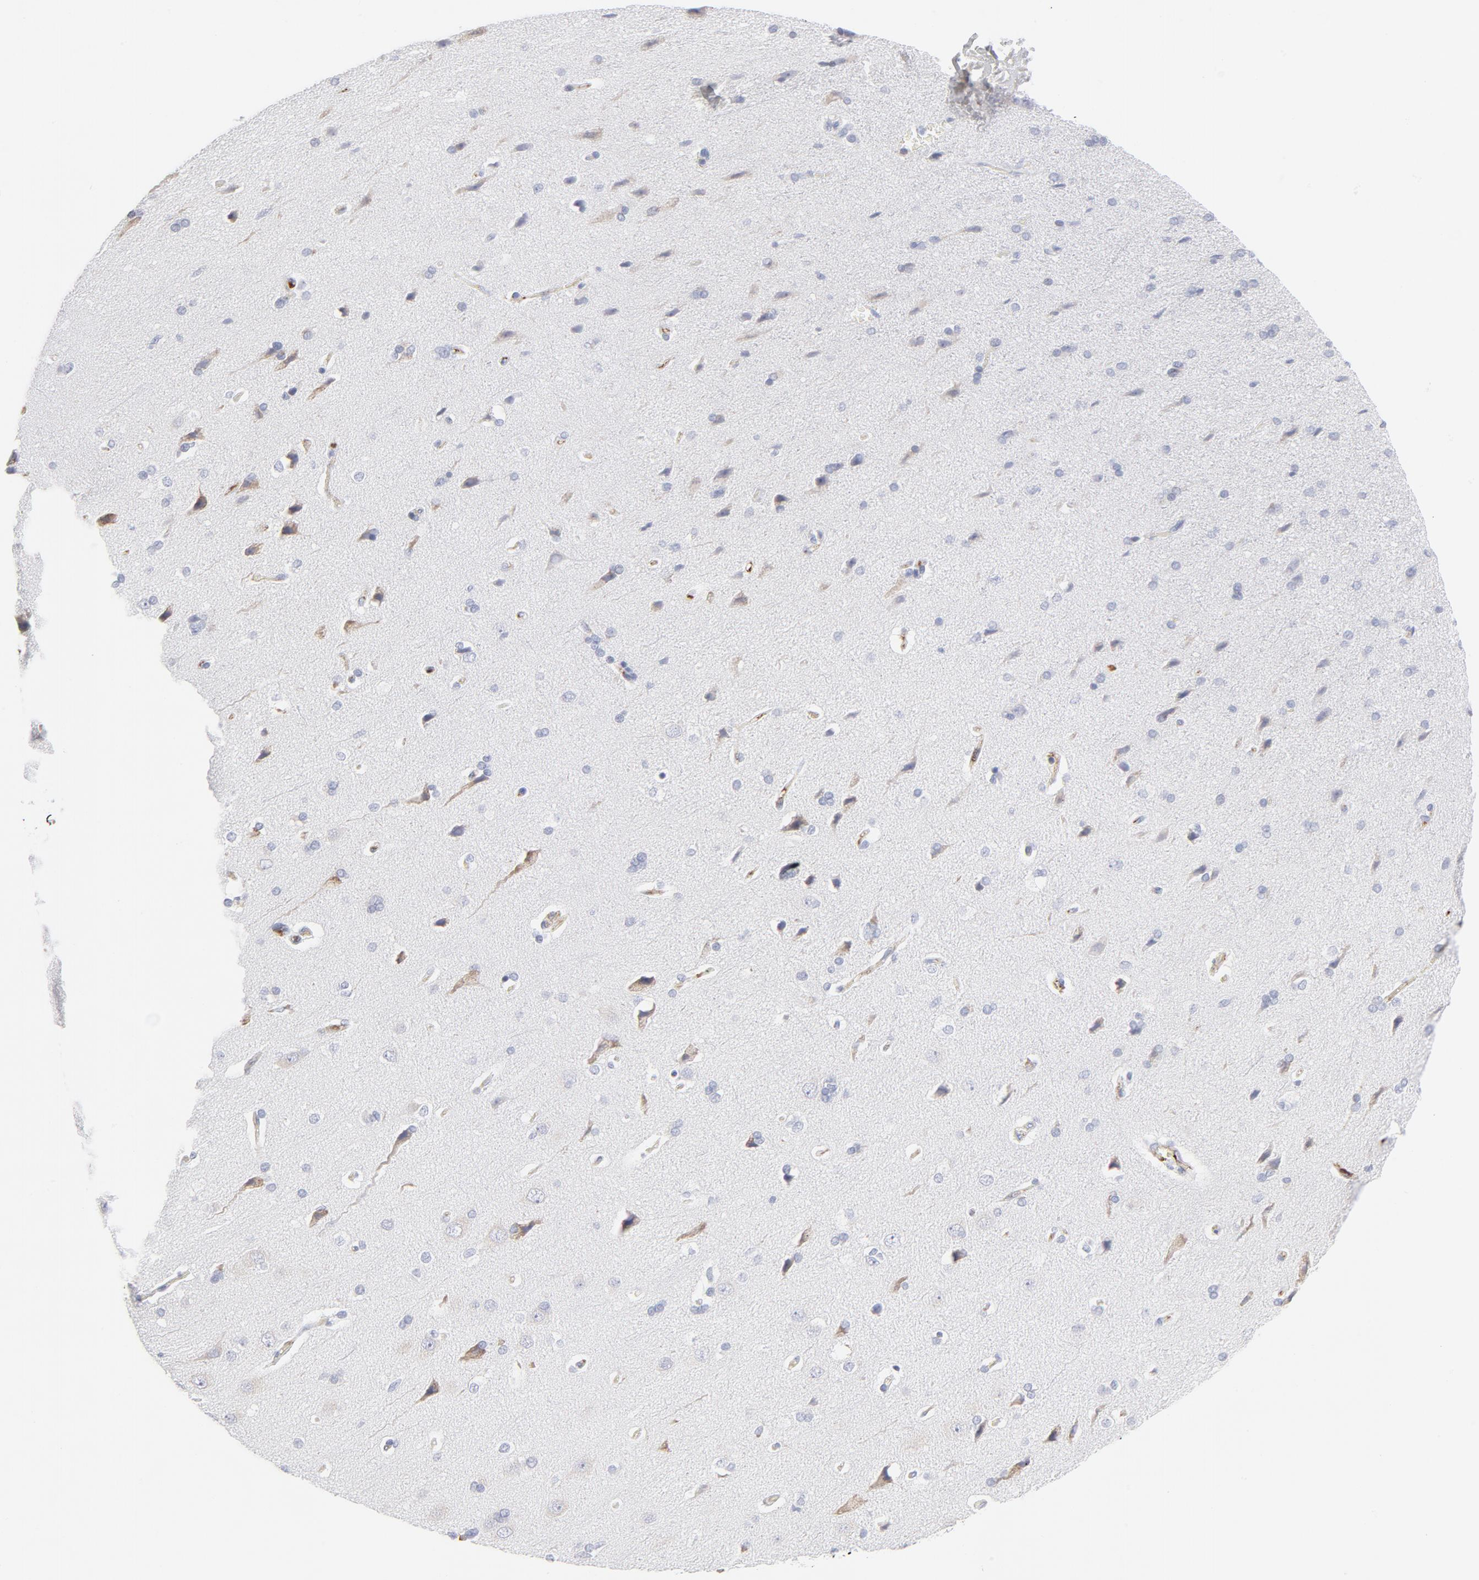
{"staining": {"intensity": "moderate", "quantity": ">75%", "location": "cytoplasmic/membranous"}, "tissue": "cerebral cortex", "cell_type": "Endothelial cells", "image_type": "normal", "snomed": [{"axis": "morphology", "description": "Normal tissue, NOS"}, {"axis": "topography", "description": "Cerebral cortex"}], "caption": "A micrograph of human cerebral cortex stained for a protein shows moderate cytoplasmic/membranous brown staining in endothelial cells. (brown staining indicates protein expression, while blue staining denotes nuclei).", "gene": "PLAT", "patient": {"sex": "male", "age": 62}}